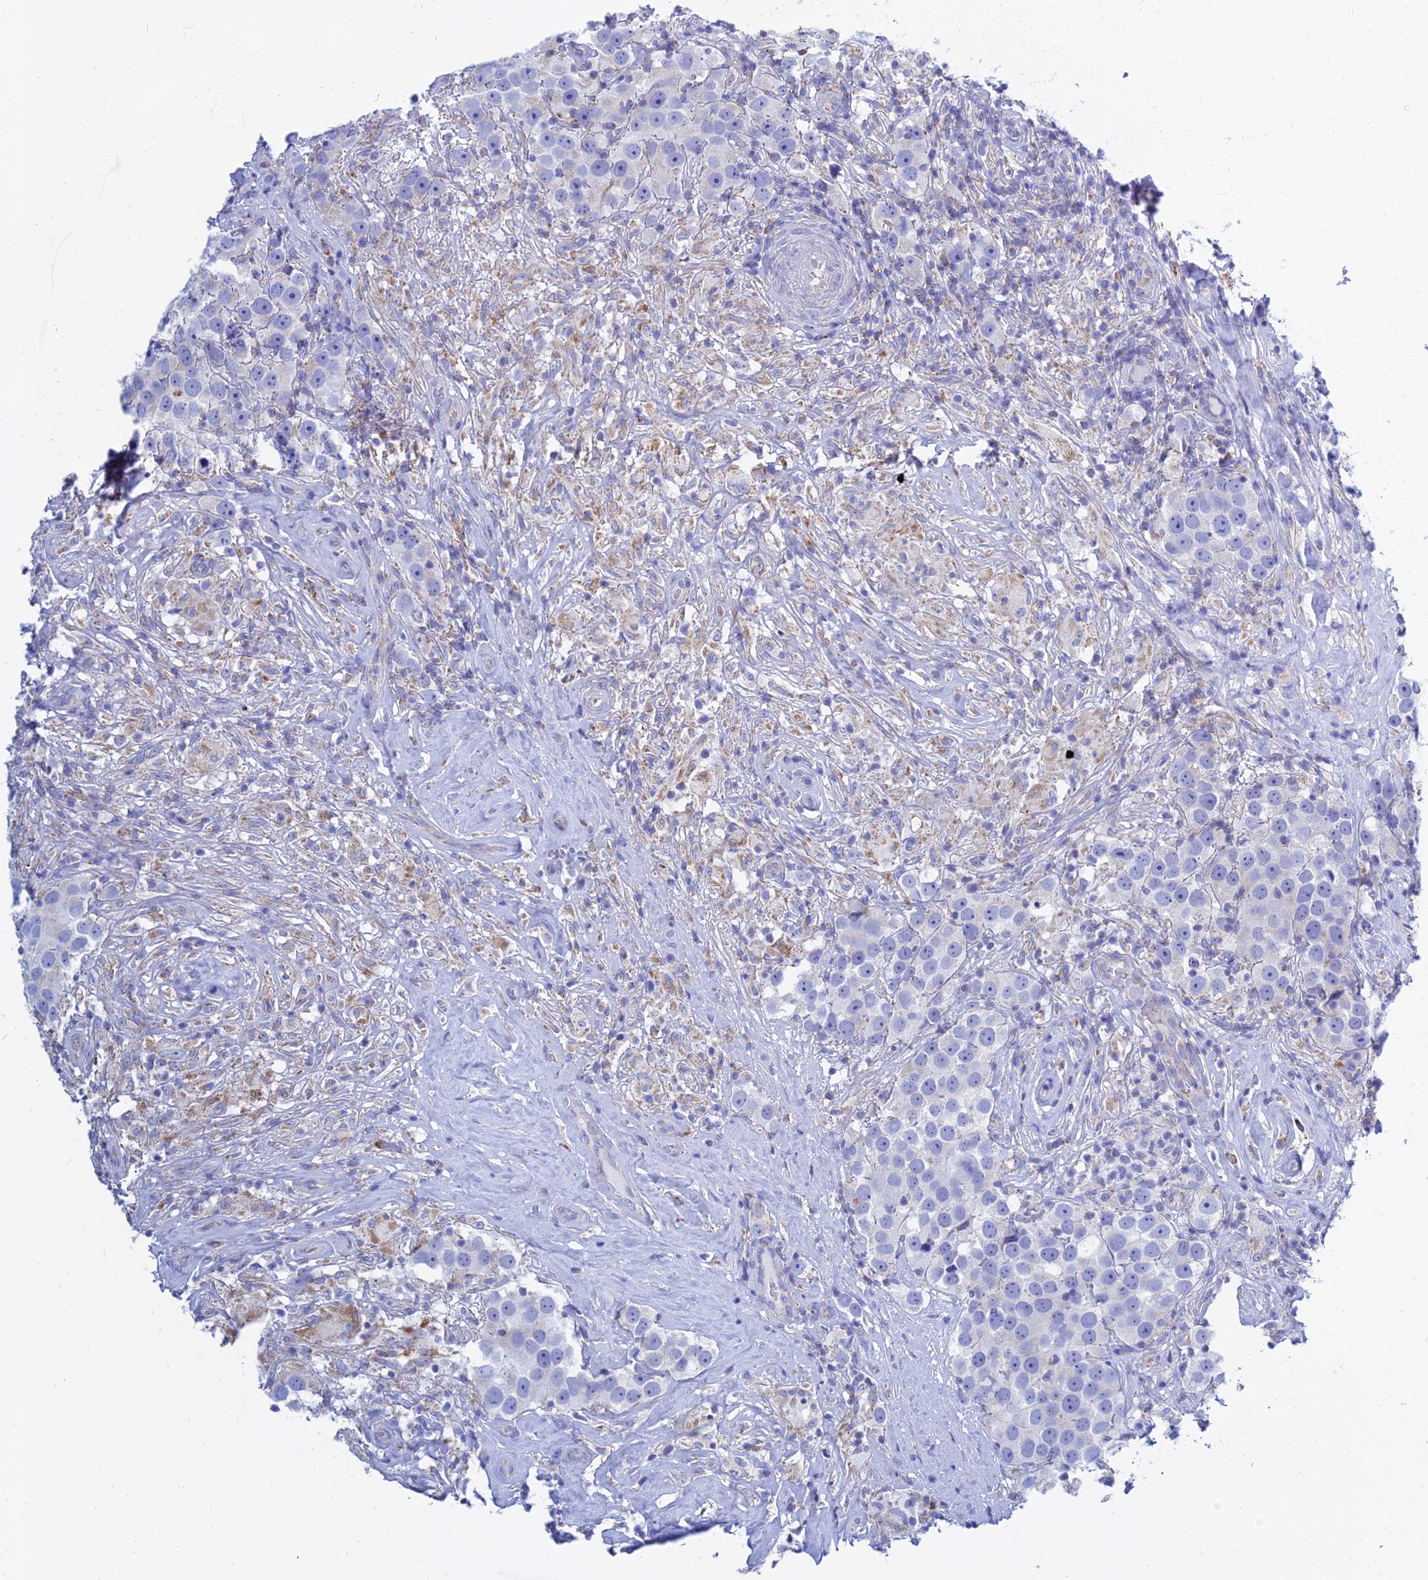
{"staining": {"intensity": "negative", "quantity": "none", "location": "none"}, "tissue": "testis cancer", "cell_type": "Tumor cells", "image_type": "cancer", "snomed": [{"axis": "morphology", "description": "Seminoma, NOS"}, {"axis": "topography", "description": "Testis"}], "caption": "Protein analysis of testis cancer (seminoma) exhibits no significant expression in tumor cells.", "gene": "MGST1", "patient": {"sex": "male", "age": 49}}